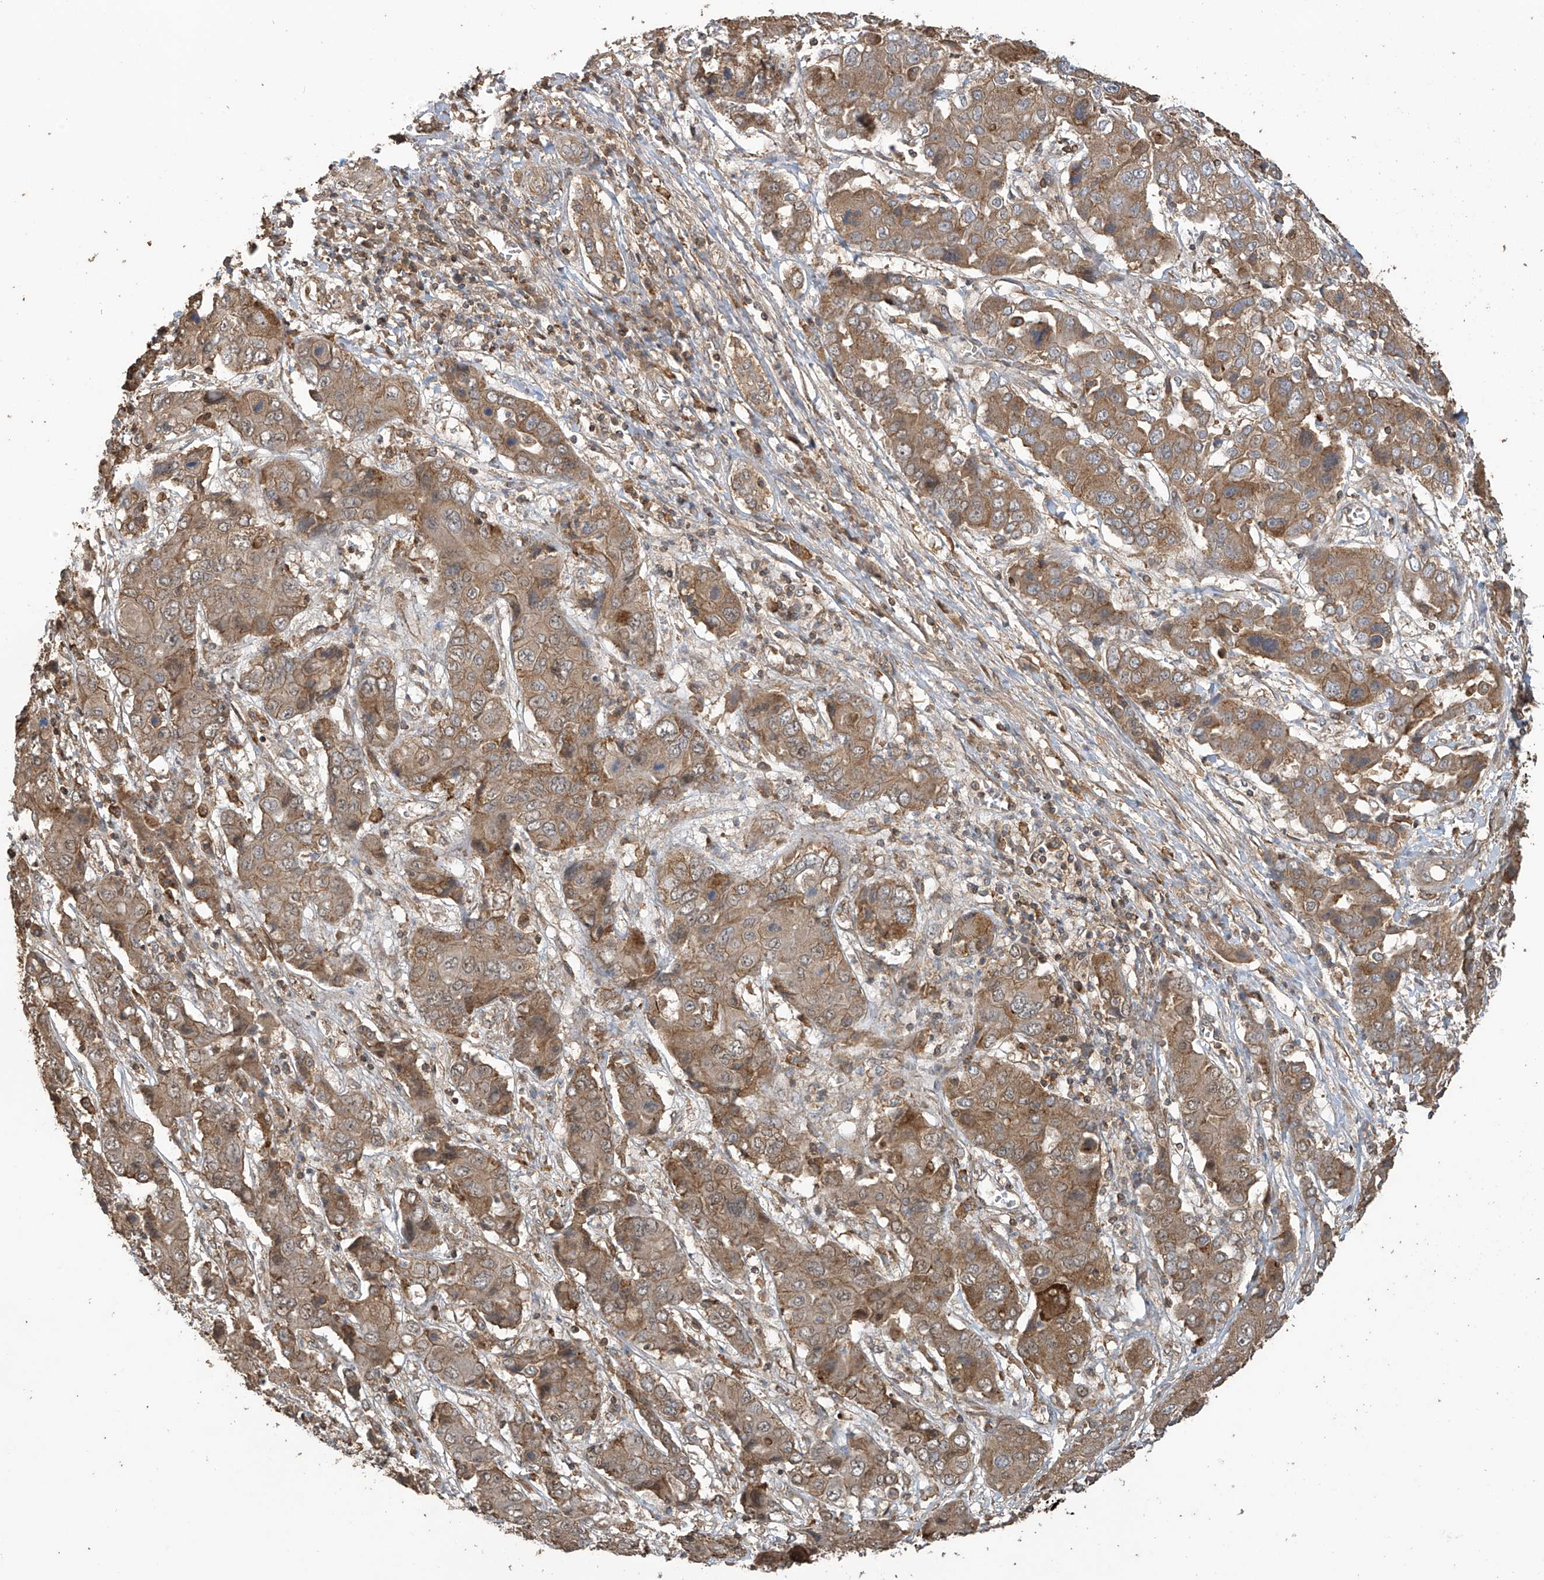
{"staining": {"intensity": "moderate", "quantity": ">75%", "location": "cytoplasmic/membranous"}, "tissue": "liver cancer", "cell_type": "Tumor cells", "image_type": "cancer", "snomed": [{"axis": "morphology", "description": "Cholangiocarcinoma"}, {"axis": "topography", "description": "Liver"}], "caption": "Immunohistochemical staining of human liver cancer exhibits medium levels of moderate cytoplasmic/membranous expression in about >75% of tumor cells.", "gene": "COX10", "patient": {"sex": "male", "age": 67}}